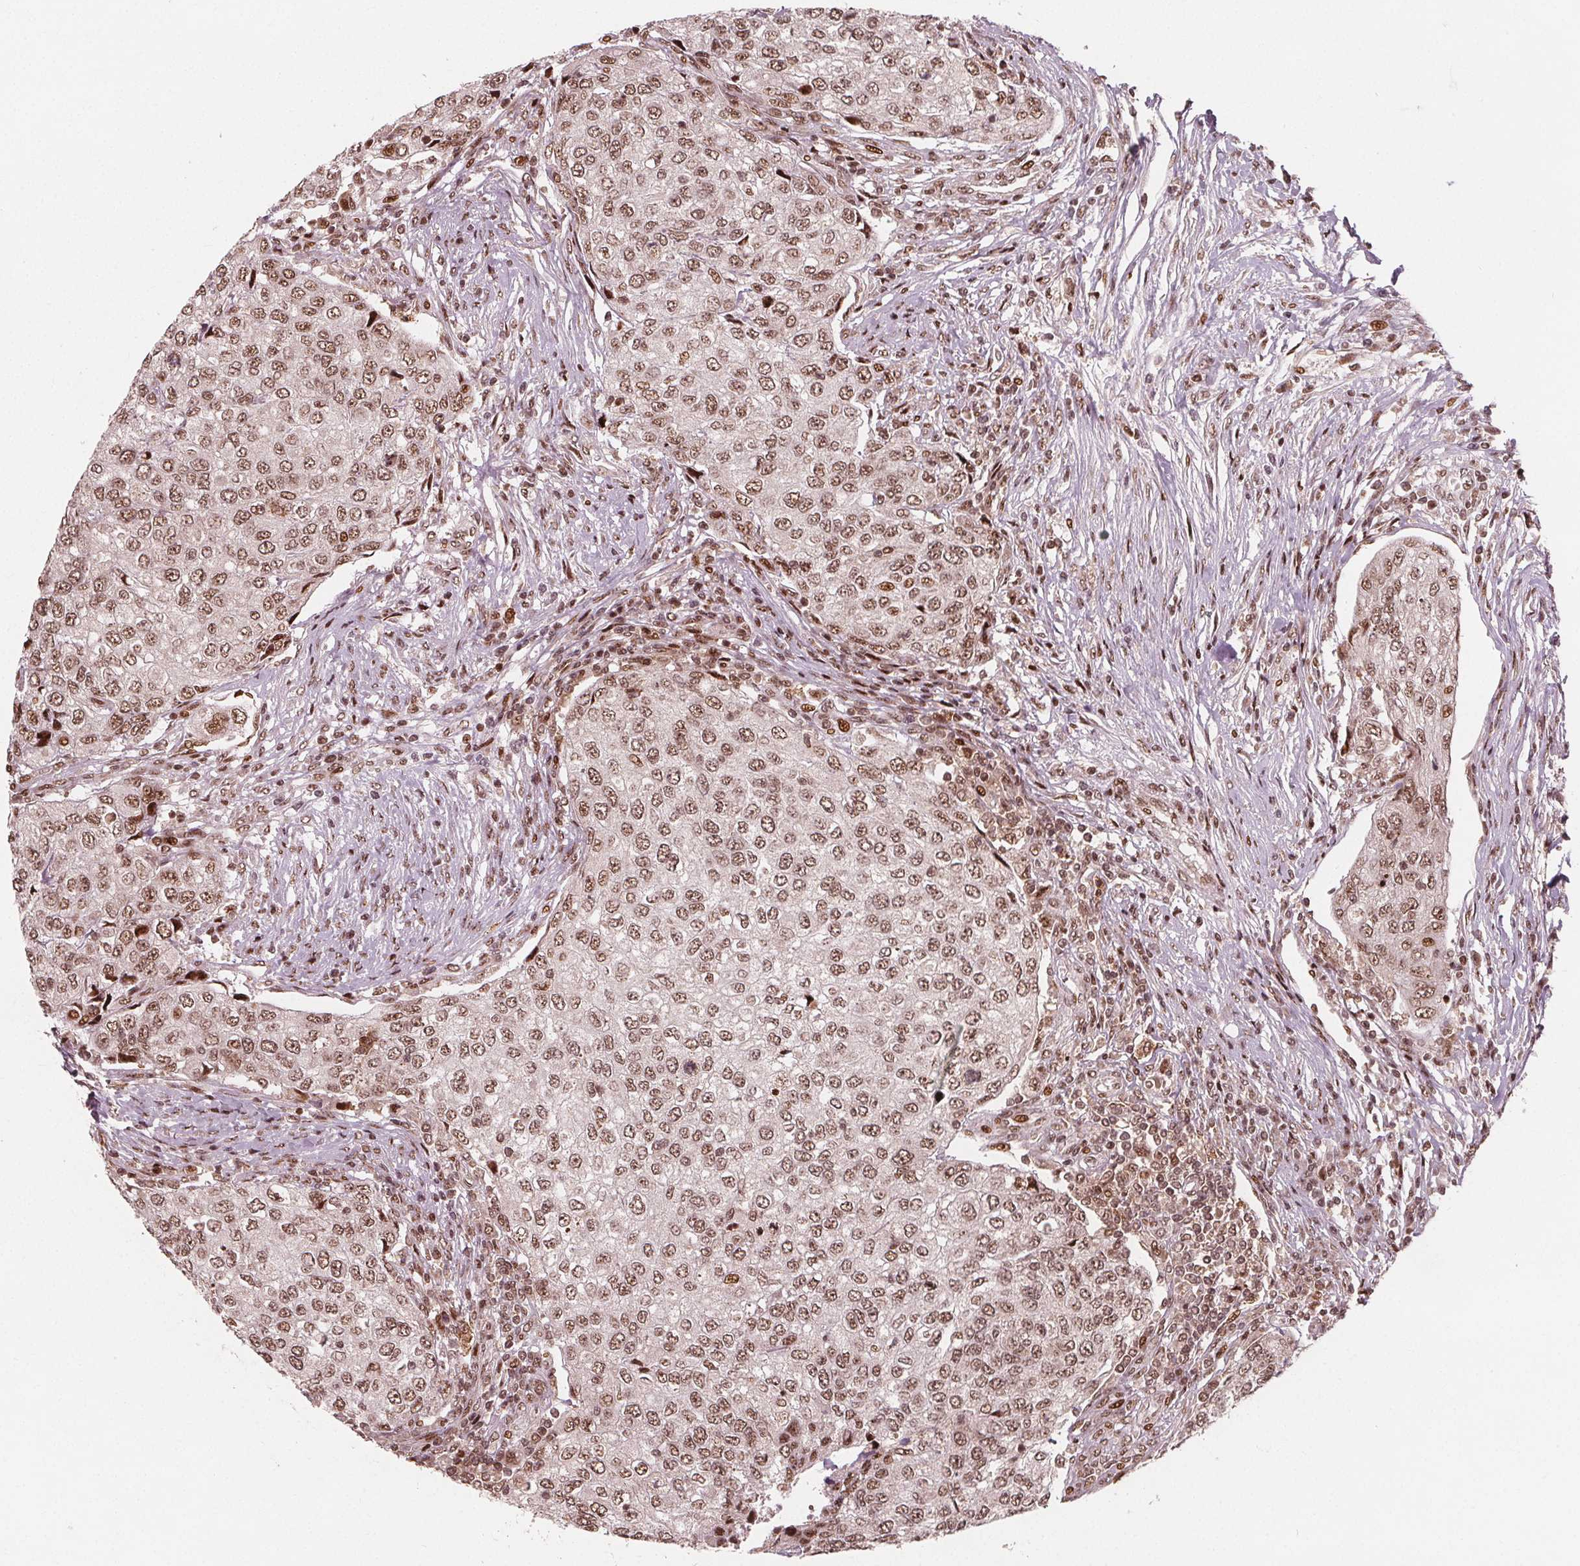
{"staining": {"intensity": "moderate", "quantity": ">75%", "location": "nuclear"}, "tissue": "urothelial cancer", "cell_type": "Tumor cells", "image_type": "cancer", "snomed": [{"axis": "morphology", "description": "Urothelial carcinoma, High grade"}, {"axis": "topography", "description": "Urinary bladder"}], "caption": "Immunohistochemistry (IHC) micrograph of urothelial carcinoma (high-grade) stained for a protein (brown), which displays medium levels of moderate nuclear staining in about >75% of tumor cells.", "gene": "SNRNP35", "patient": {"sex": "female", "age": 78}}